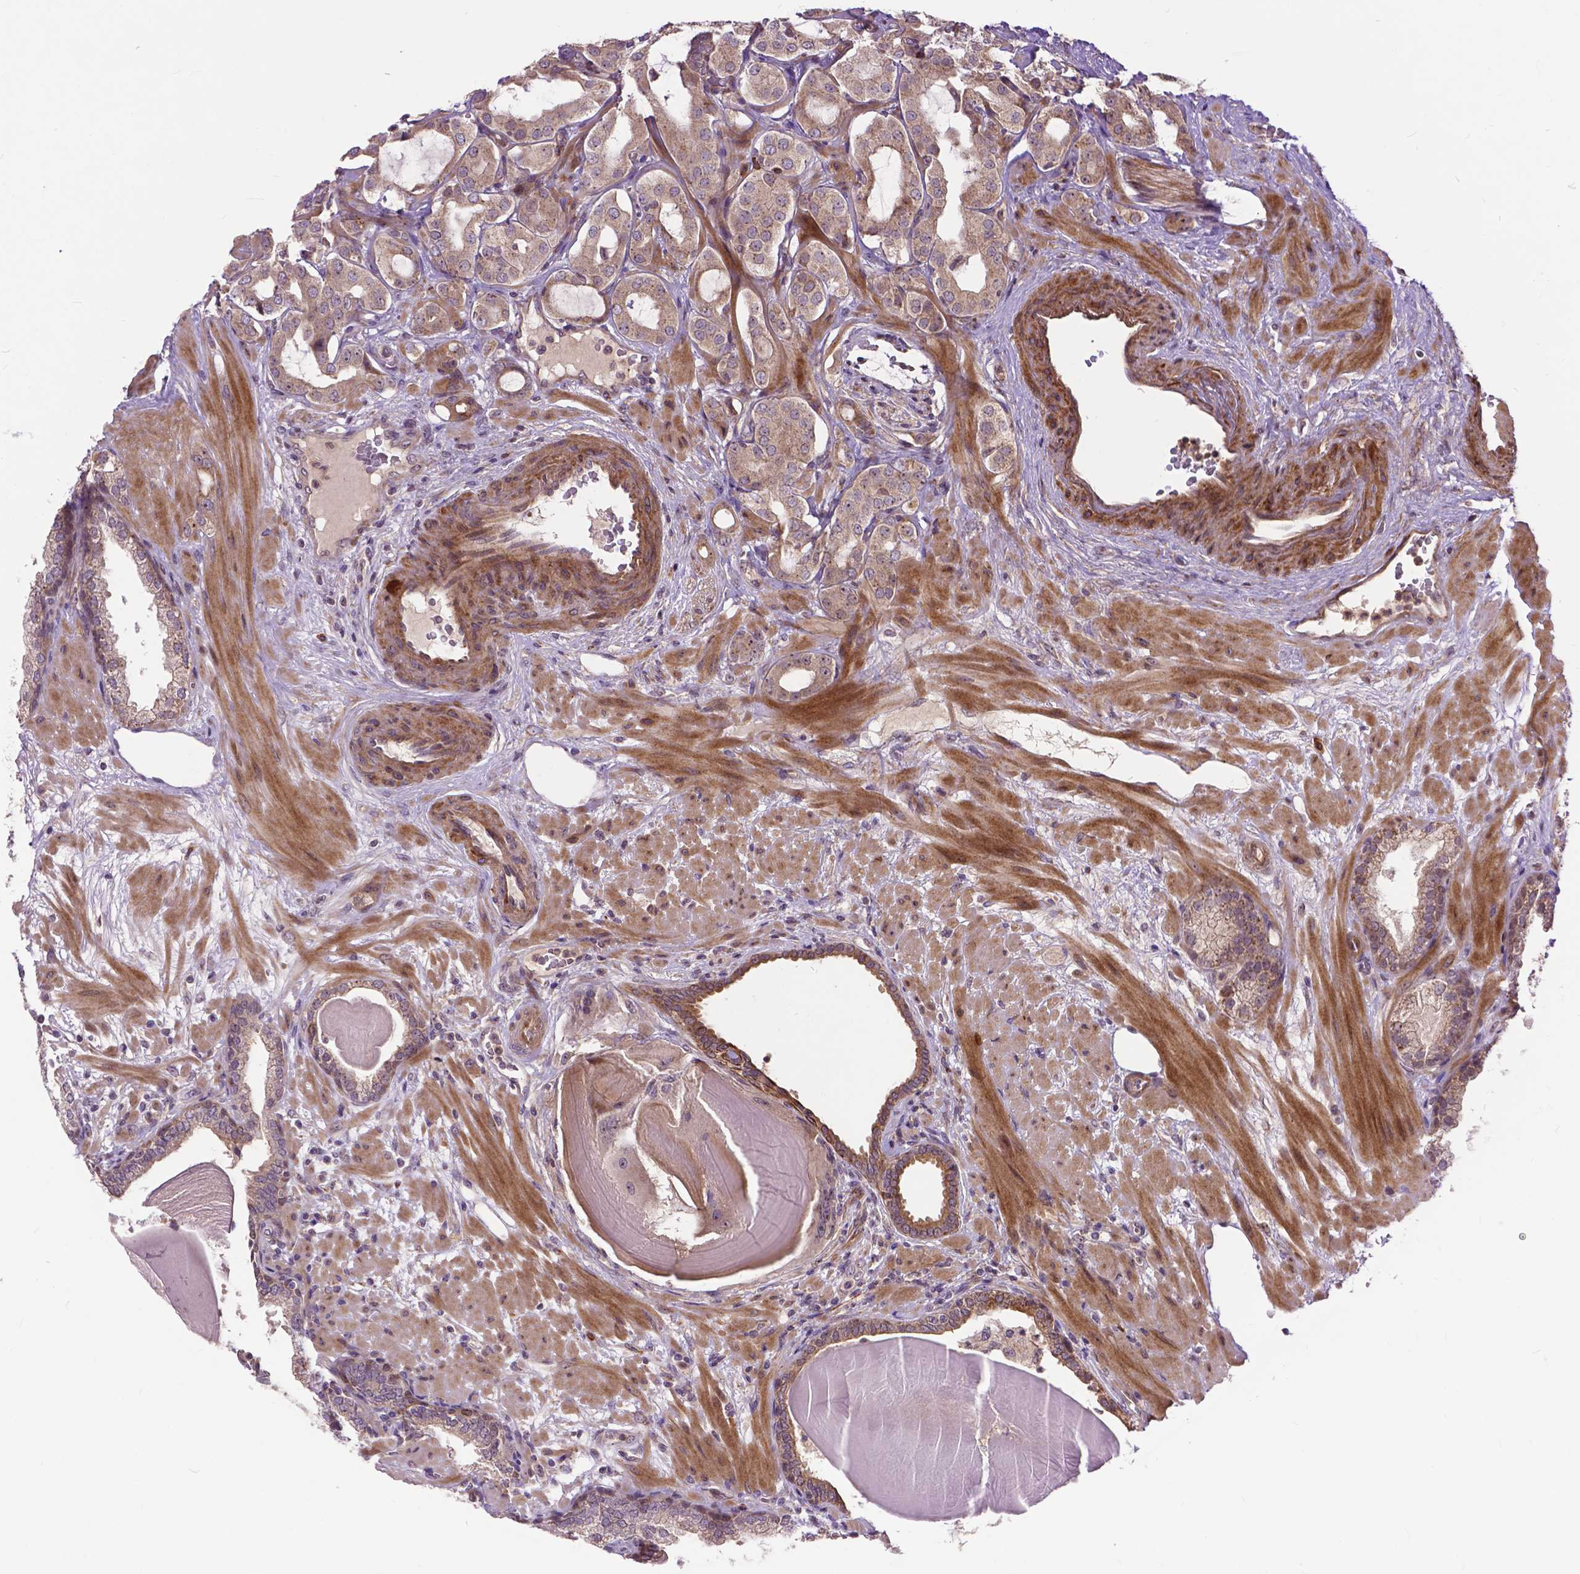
{"staining": {"intensity": "weak", "quantity": ">75%", "location": "cytoplasmic/membranous"}, "tissue": "prostate cancer", "cell_type": "Tumor cells", "image_type": "cancer", "snomed": [{"axis": "morphology", "description": "Adenocarcinoma, Low grade"}, {"axis": "topography", "description": "Prostate"}], "caption": "DAB (3,3'-diaminobenzidine) immunohistochemical staining of human prostate cancer reveals weak cytoplasmic/membranous protein staining in about >75% of tumor cells.", "gene": "PARP3", "patient": {"sex": "male", "age": 57}}